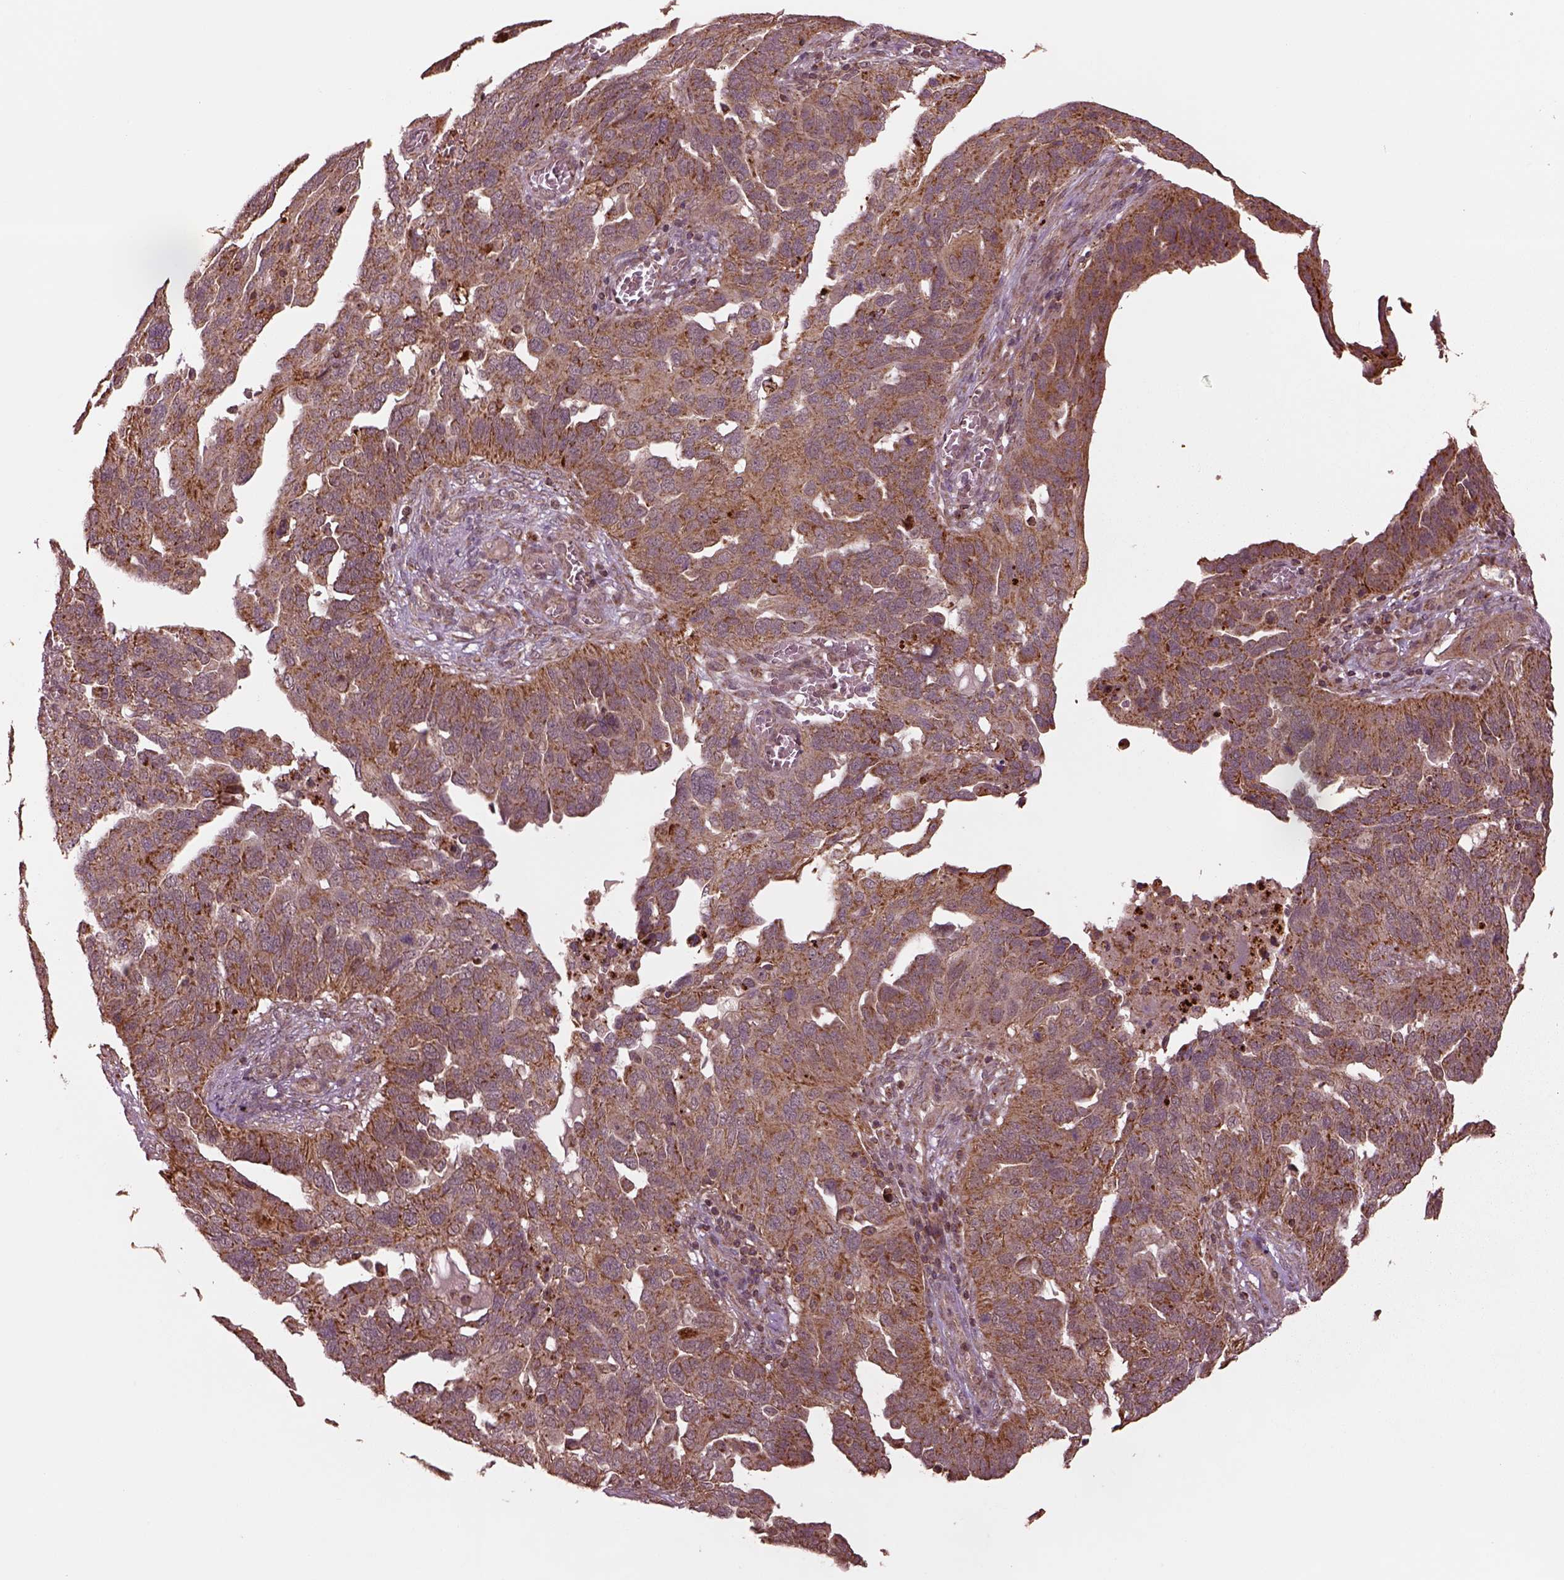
{"staining": {"intensity": "moderate", "quantity": ">75%", "location": "cytoplasmic/membranous"}, "tissue": "ovarian cancer", "cell_type": "Tumor cells", "image_type": "cancer", "snomed": [{"axis": "morphology", "description": "Carcinoma, endometroid"}, {"axis": "topography", "description": "Soft tissue"}, {"axis": "topography", "description": "Ovary"}], "caption": "Immunohistochemical staining of human ovarian cancer displays medium levels of moderate cytoplasmic/membranous staining in about >75% of tumor cells.", "gene": "SEL1L3", "patient": {"sex": "female", "age": 52}}